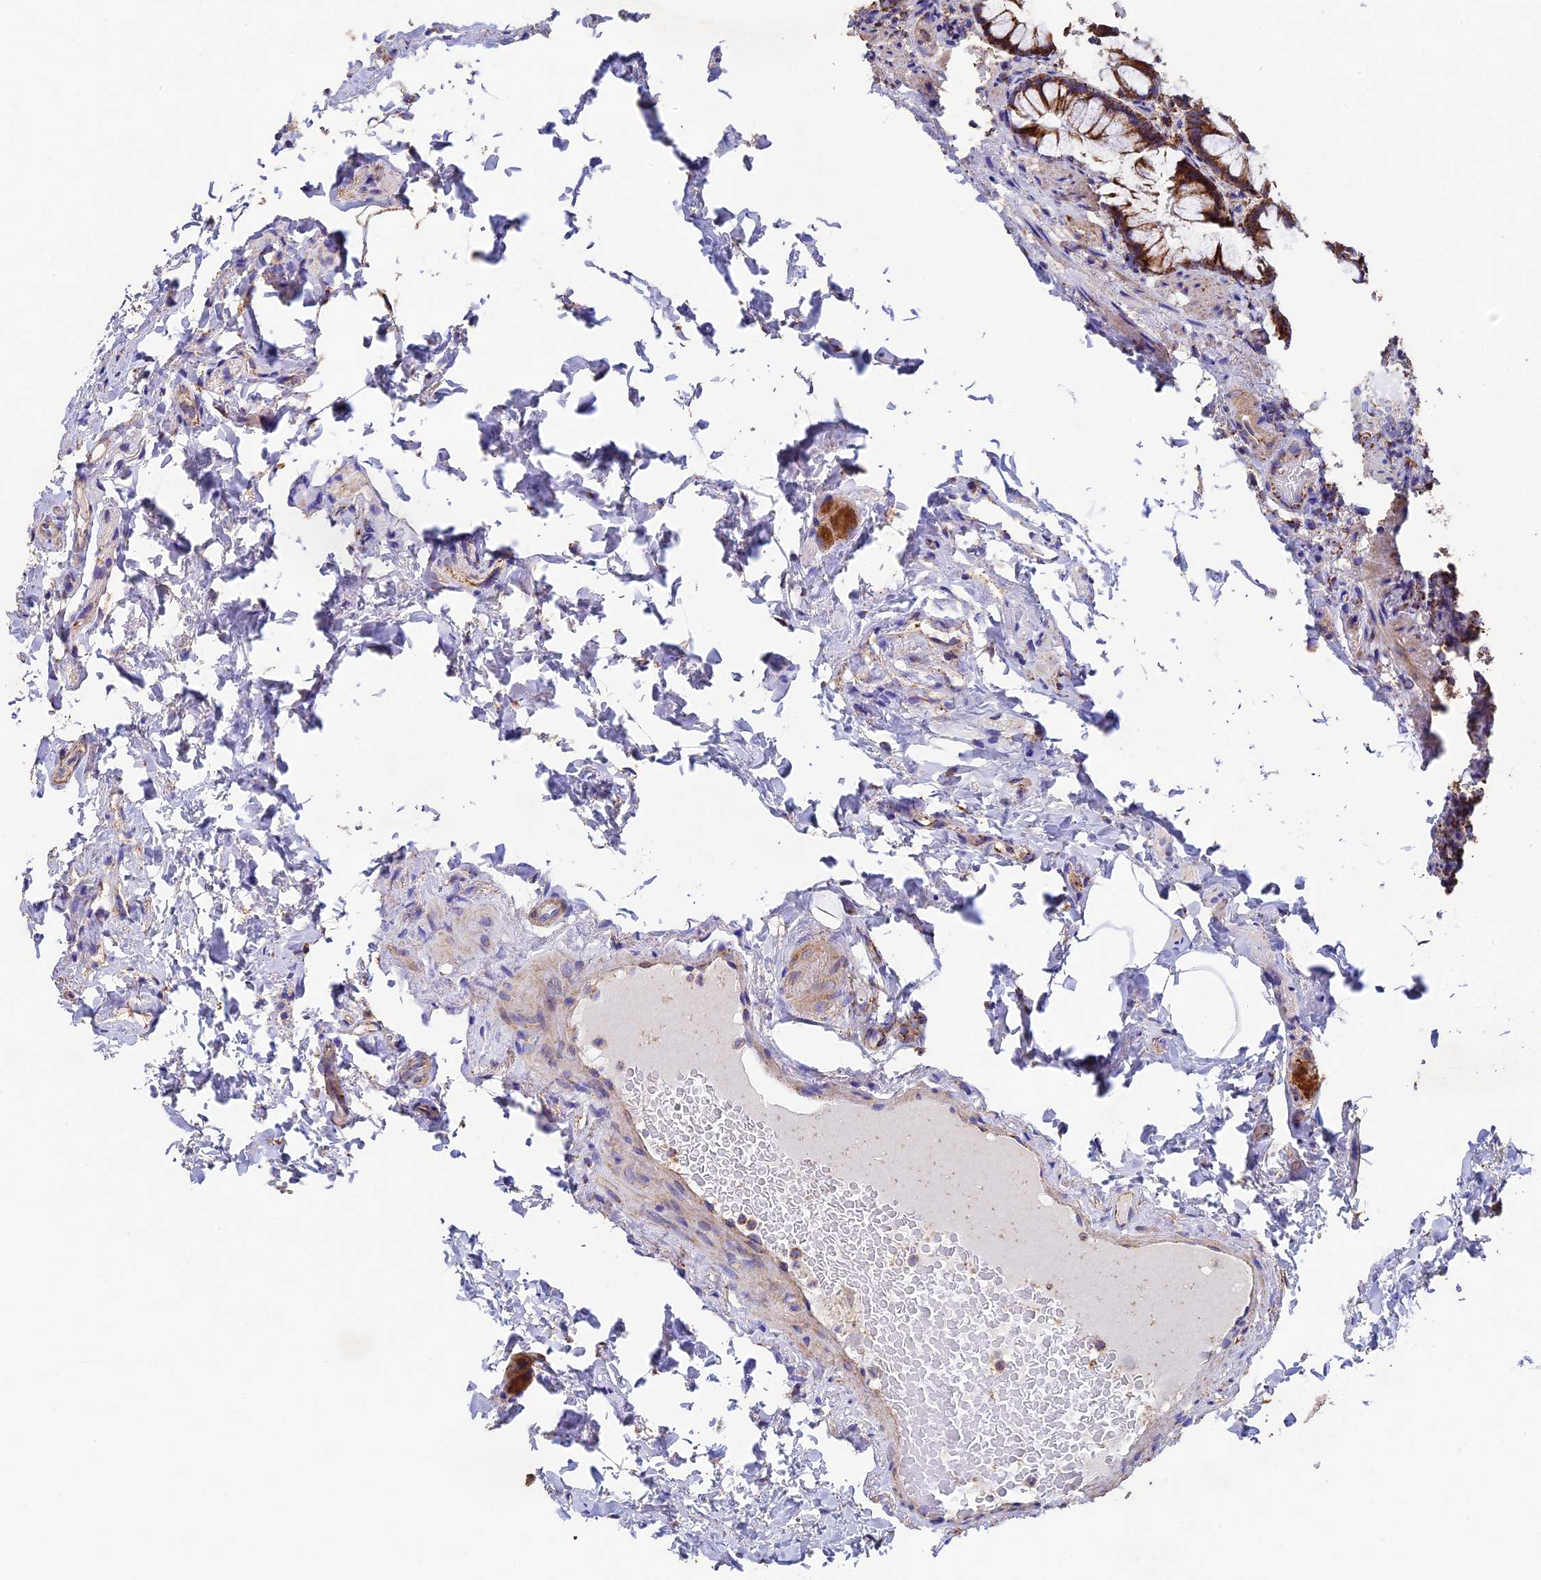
{"staining": {"intensity": "moderate", "quantity": ">75%", "location": "cytoplasmic/membranous"}, "tissue": "rectum", "cell_type": "Glandular cells", "image_type": "normal", "snomed": [{"axis": "morphology", "description": "Normal tissue, NOS"}, {"axis": "topography", "description": "Rectum"}], "caption": "Protein analysis of unremarkable rectum shows moderate cytoplasmic/membranous positivity in approximately >75% of glandular cells.", "gene": "ADAT1", "patient": {"sex": "male", "age": 83}}